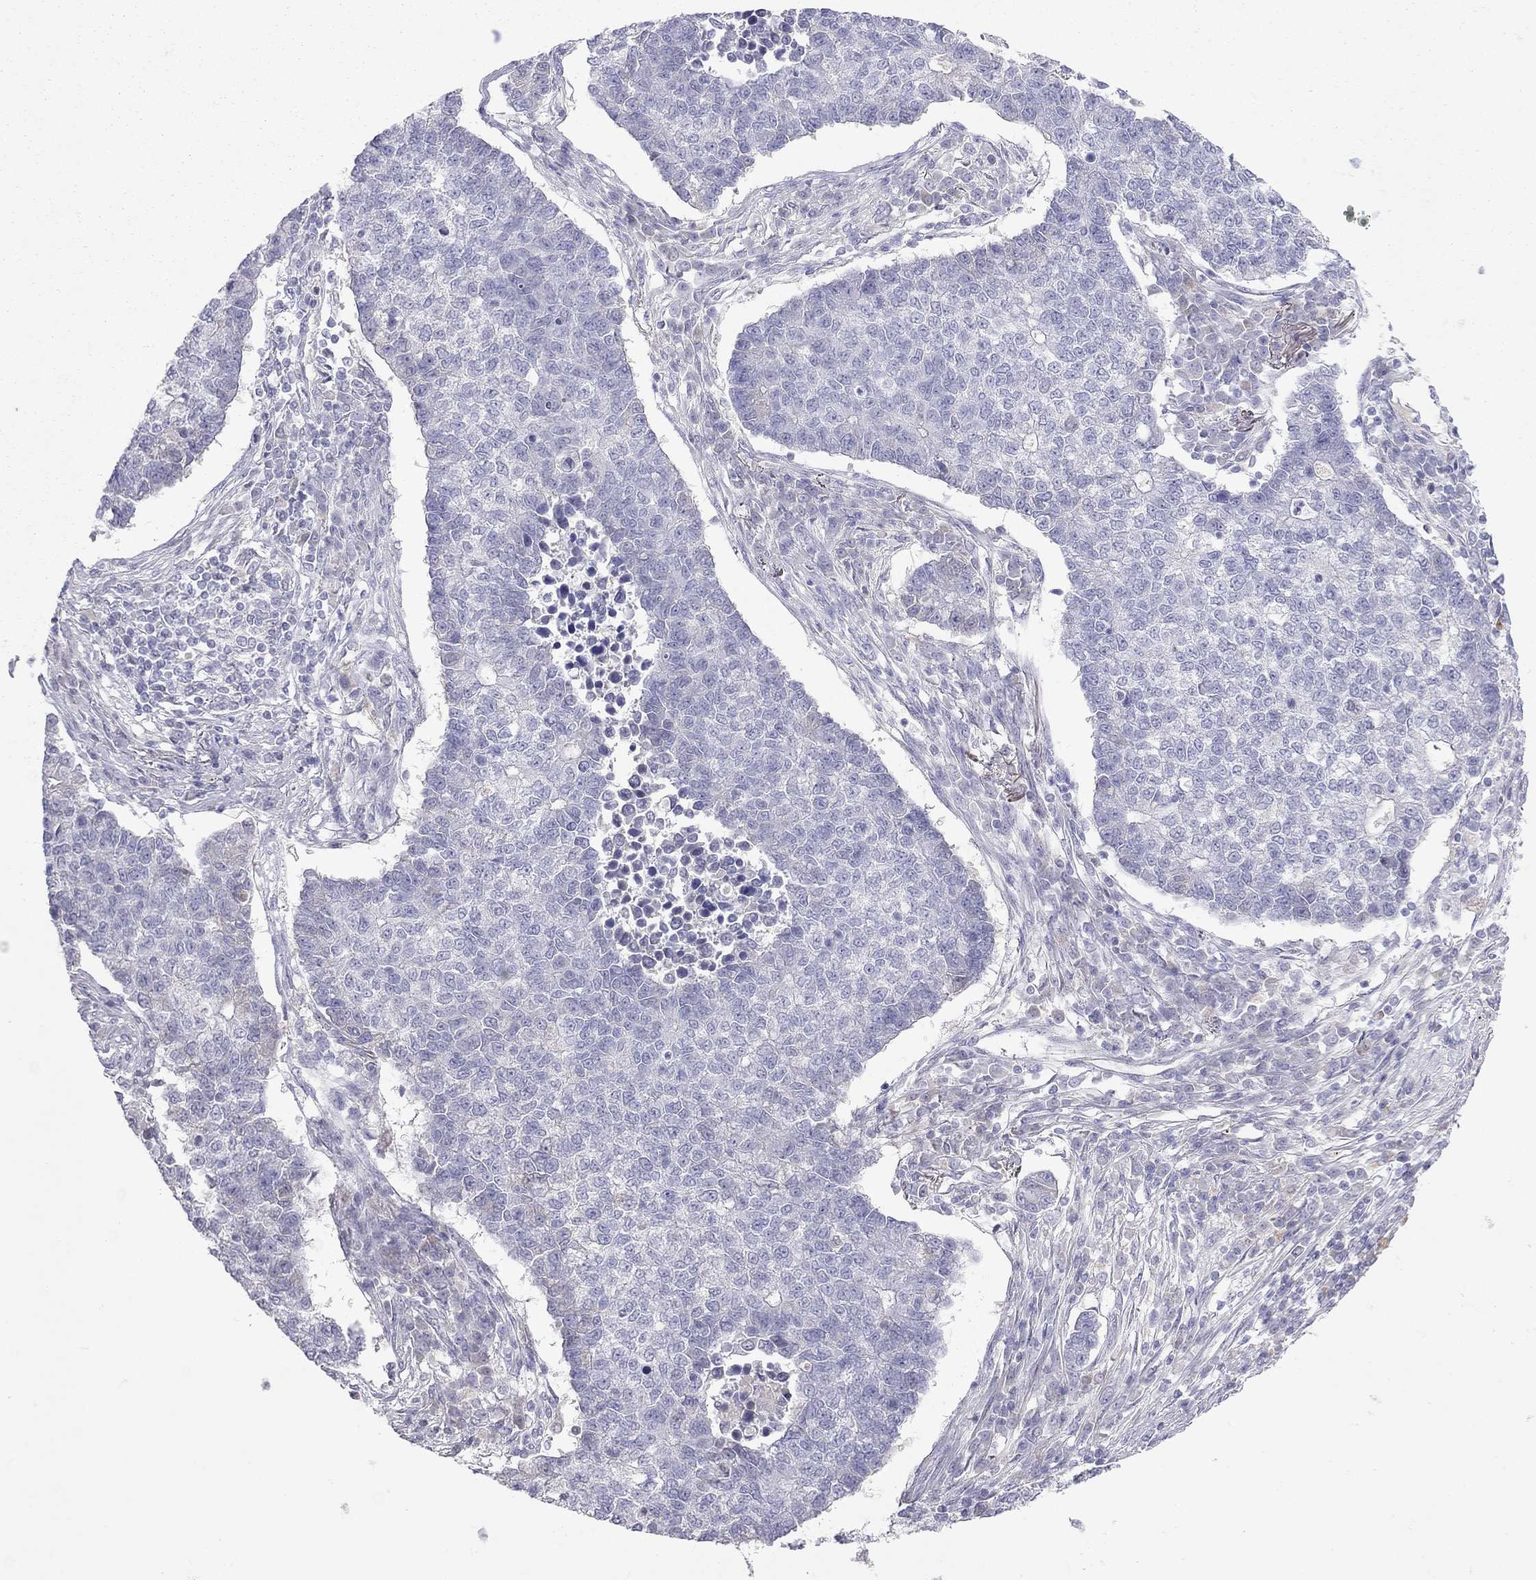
{"staining": {"intensity": "negative", "quantity": "none", "location": "none"}, "tissue": "lung cancer", "cell_type": "Tumor cells", "image_type": "cancer", "snomed": [{"axis": "morphology", "description": "Adenocarcinoma, NOS"}, {"axis": "topography", "description": "Lung"}], "caption": "There is no significant staining in tumor cells of adenocarcinoma (lung).", "gene": "MUC16", "patient": {"sex": "male", "age": 57}}